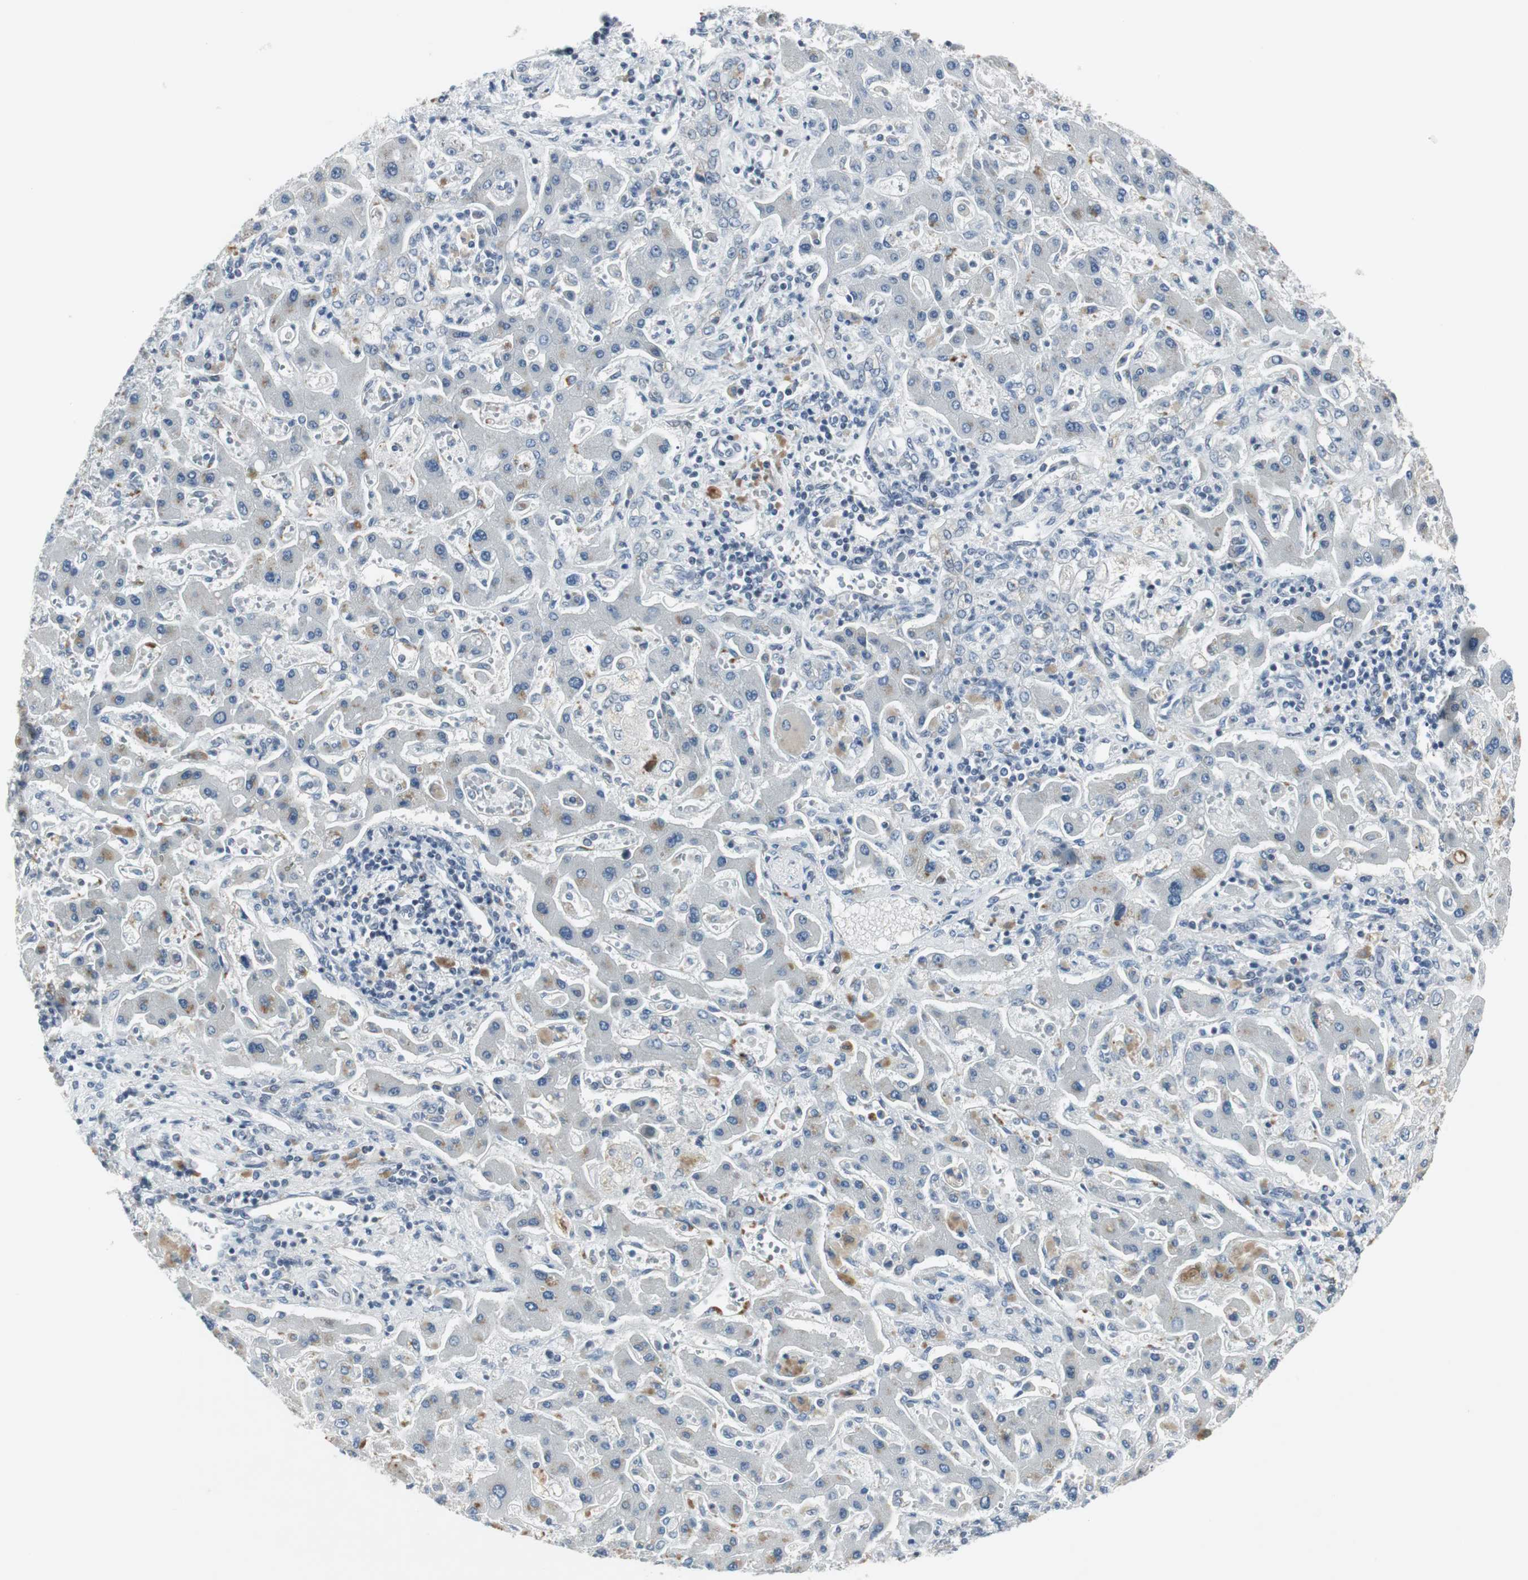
{"staining": {"intensity": "negative", "quantity": "none", "location": "none"}, "tissue": "liver cancer", "cell_type": "Tumor cells", "image_type": "cancer", "snomed": [{"axis": "morphology", "description": "Cholangiocarcinoma"}, {"axis": "topography", "description": "Liver"}], "caption": "This is an immunohistochemistry (IHC) image of liver cancer. There is no staining in tumor cells.", "gene": "ELK1", "patient": {"sex": "male", "age": 50}}